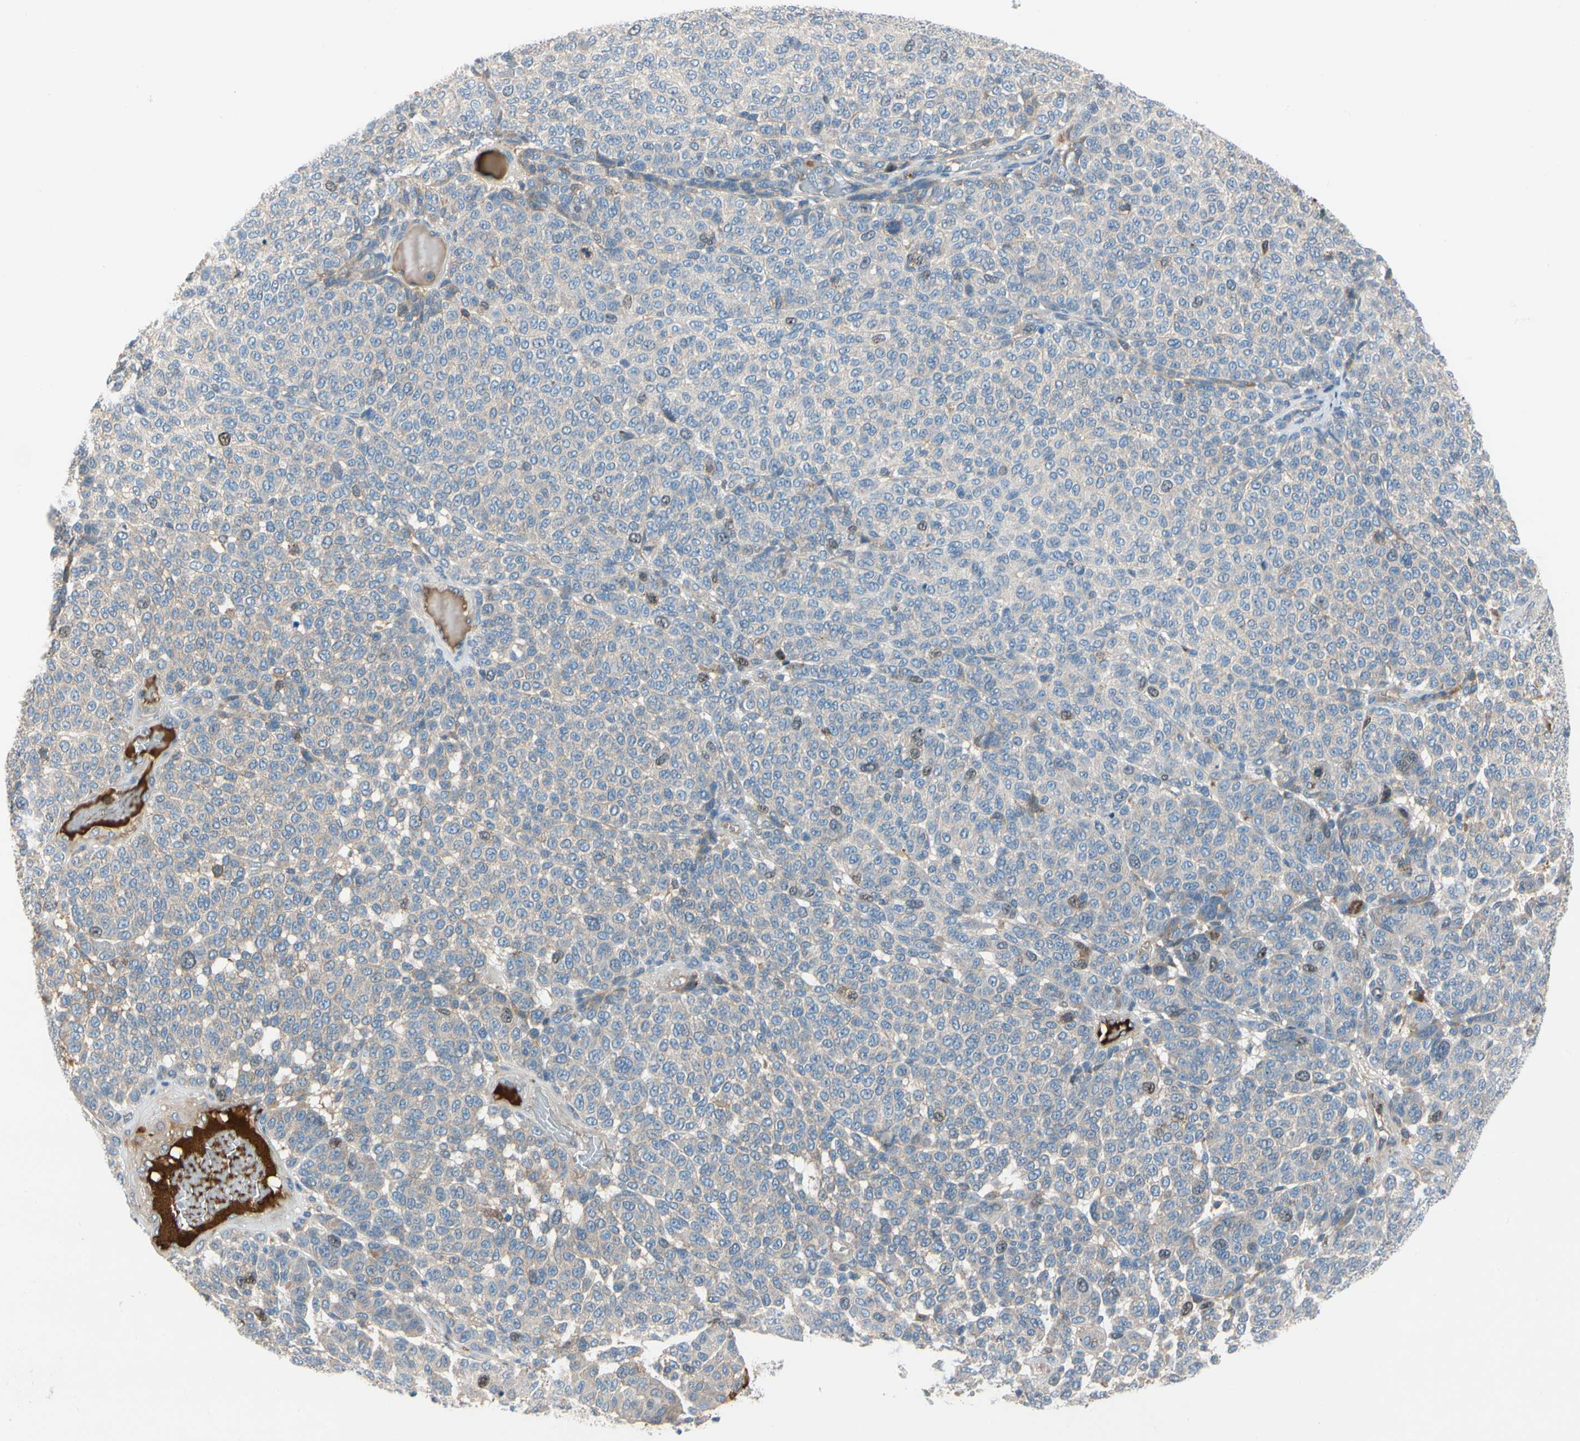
{"staining": {"intensity": "negative", "quantity": "none", "location": "none"}, "tissue": "melanoma", "cell_type": "Tumor cells", "image_type": "cancer", "snomed": [{"axis": "morphology", "description": "Malignant melanoma, NOS"}, {"axis": "topography", "description": "Skin"}], "caption": "A histopathology image of human malignant melanoma is negative for staining in tumor cells.", "gene": "HJURP", "patient": {"sex": "male", "age": 59}}